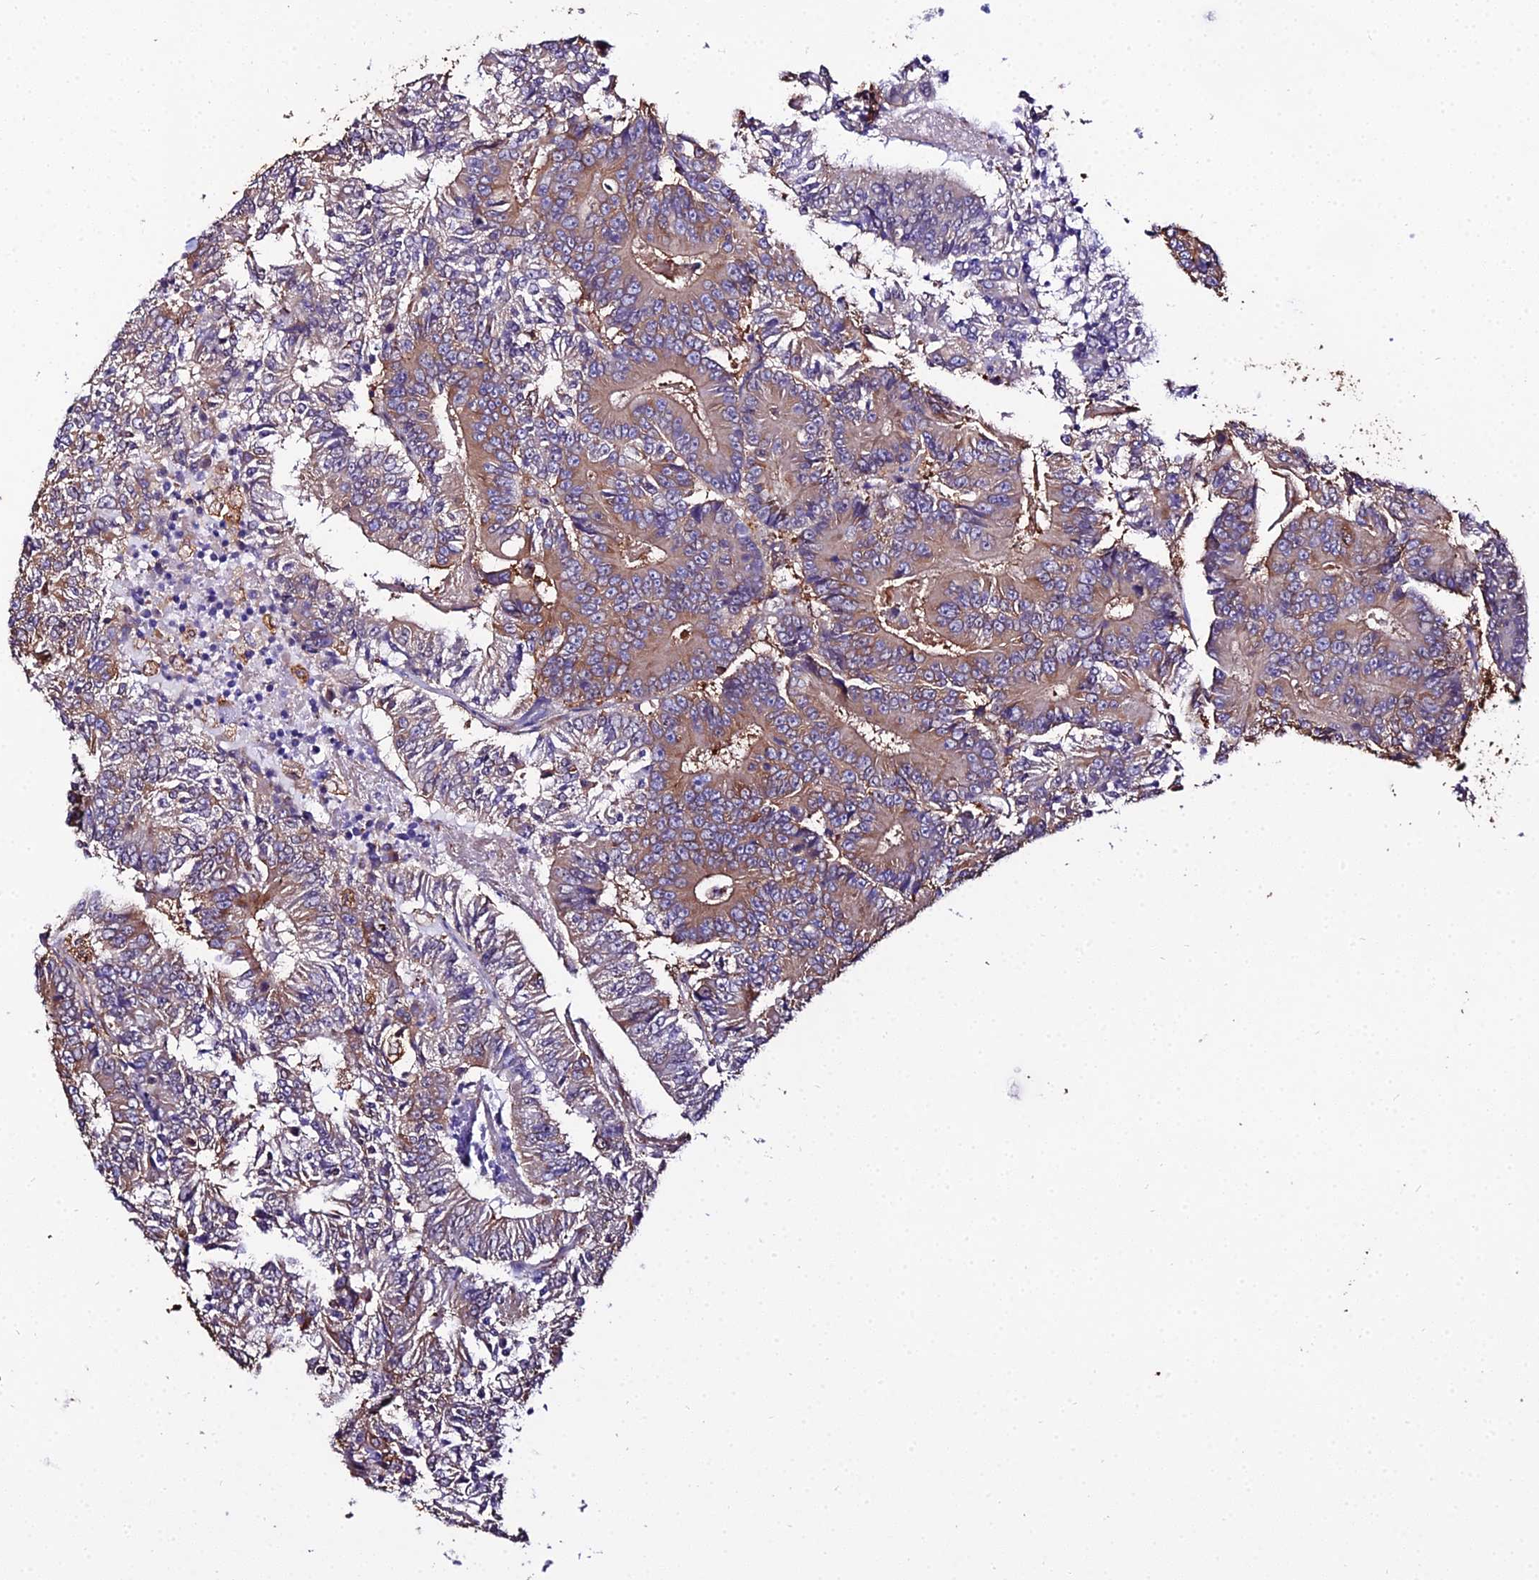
{"staining": {"intensity": "moderate", "quantity": "25%-75%", "location": "cytoplasmic/membranous"}, "tissue": "colorectal cancer", "cell_type": "Tumor cells", "image_type": "cancer", "snomed": [{"axis": "morphology", "description": "Adenocarcinoma, NOS"}, {"axis": "topography", "description": "Colon"}], "caption": "Immunohistochemical staining of human colorectal cancer displays medium levels of moderate cytoplasmic/membranous protein expression in about 25%-75% of tumor cells.", "gene": "TUBA3D", "patient": {"sex": "male", "age": 83}}